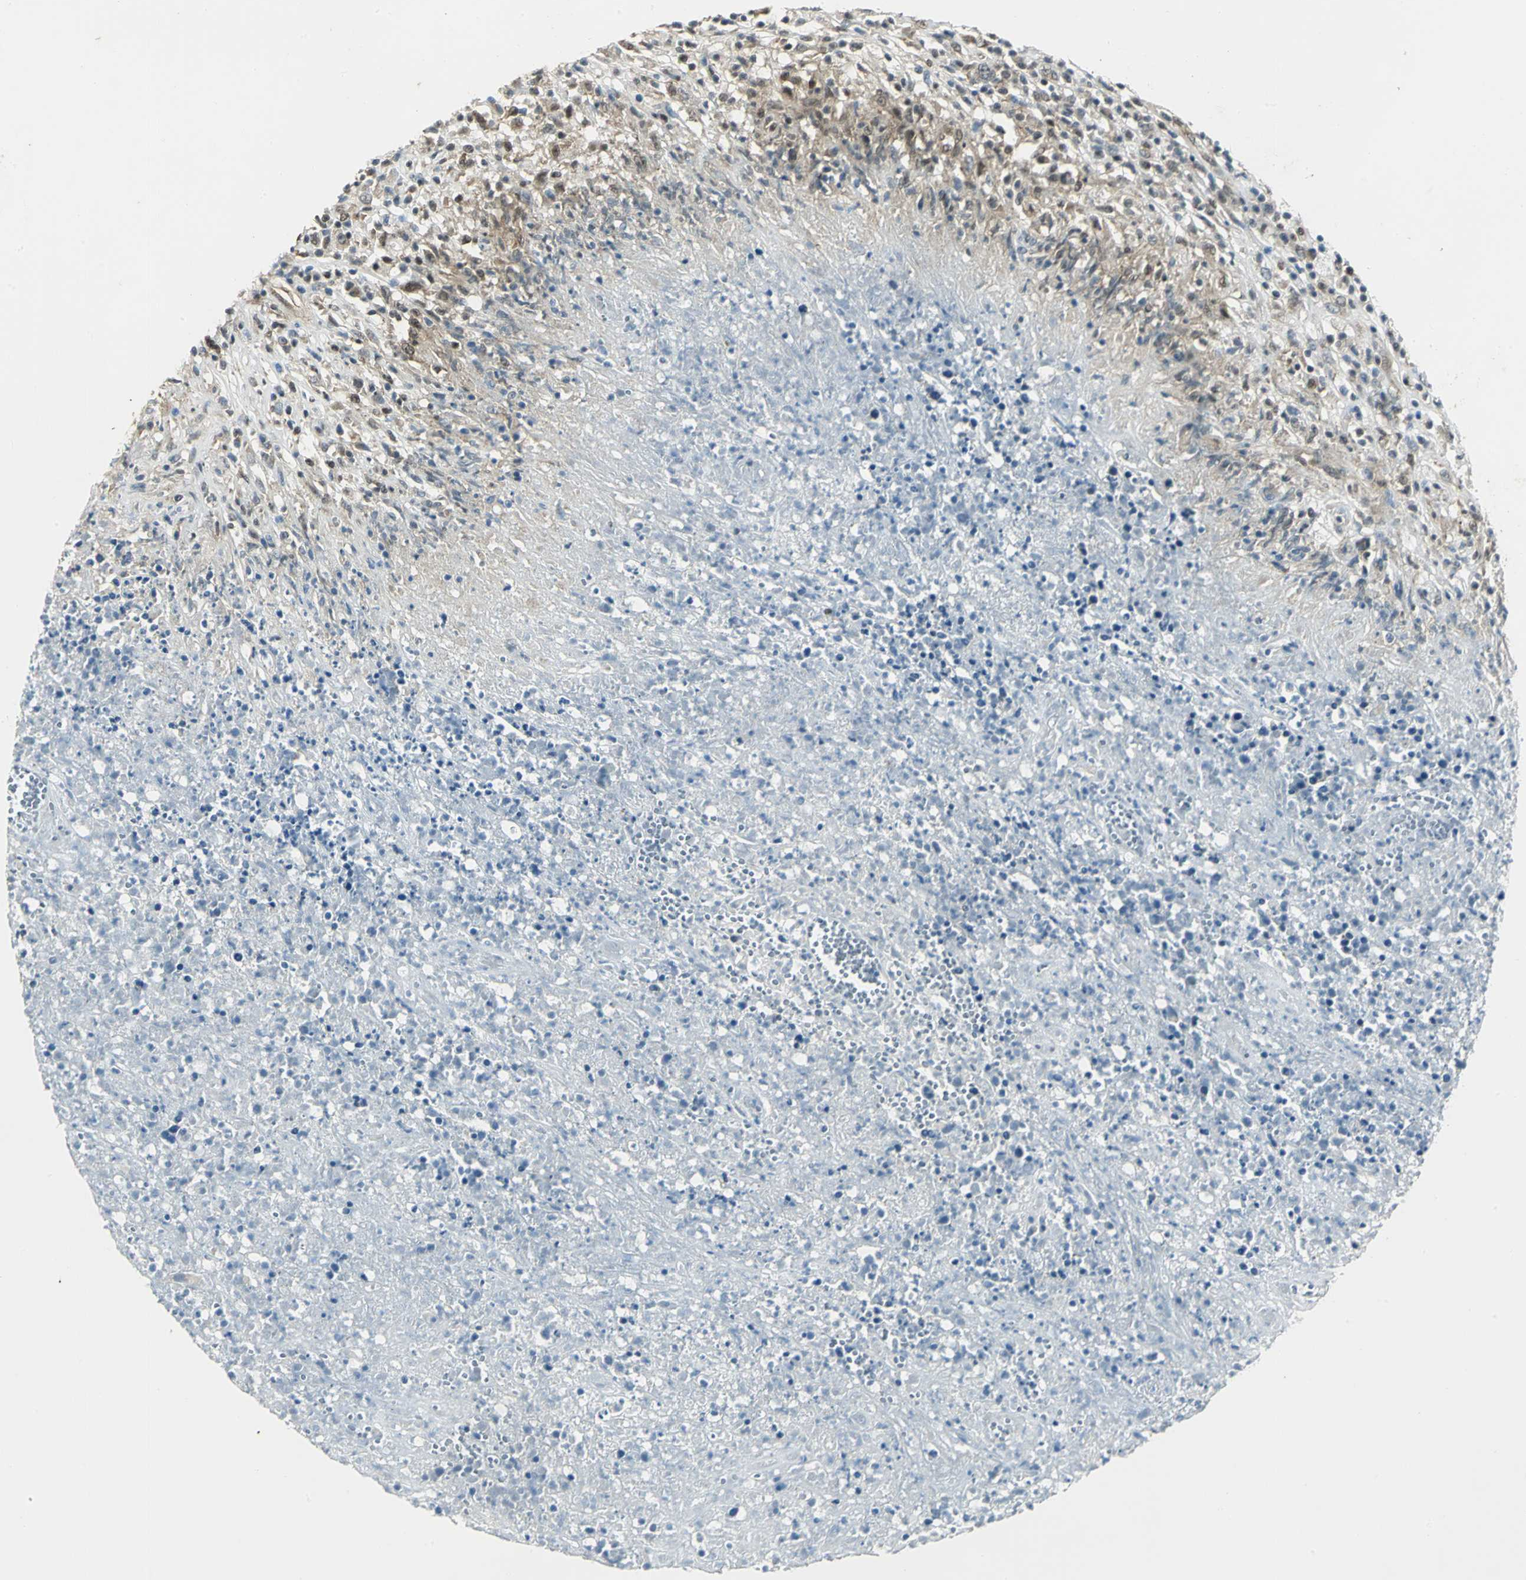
{"staining": {"intensity": "moderate", "quantity": ">75%", "location": "nuclear"}, "tissue": "lymphoma", "cell_type": "Tumor cells", "image_type": "cancer", "snomed": [{"axis": "morphology", "description": "Malignant lymphoma, non-Hodgkin's type, High grade"}, {"axis": "topography", "description": "Lymph node"}], "caption": "A histopathology image showing moderate nuclear positivity in approximately >75% of tumor cells in malignant lymphoma, non-Hodgkin's type (high-grade), as visualized by brown immunohistochemical staining.", "gene": "DDX5", "patient": {"sex": "female", "age": 84}}